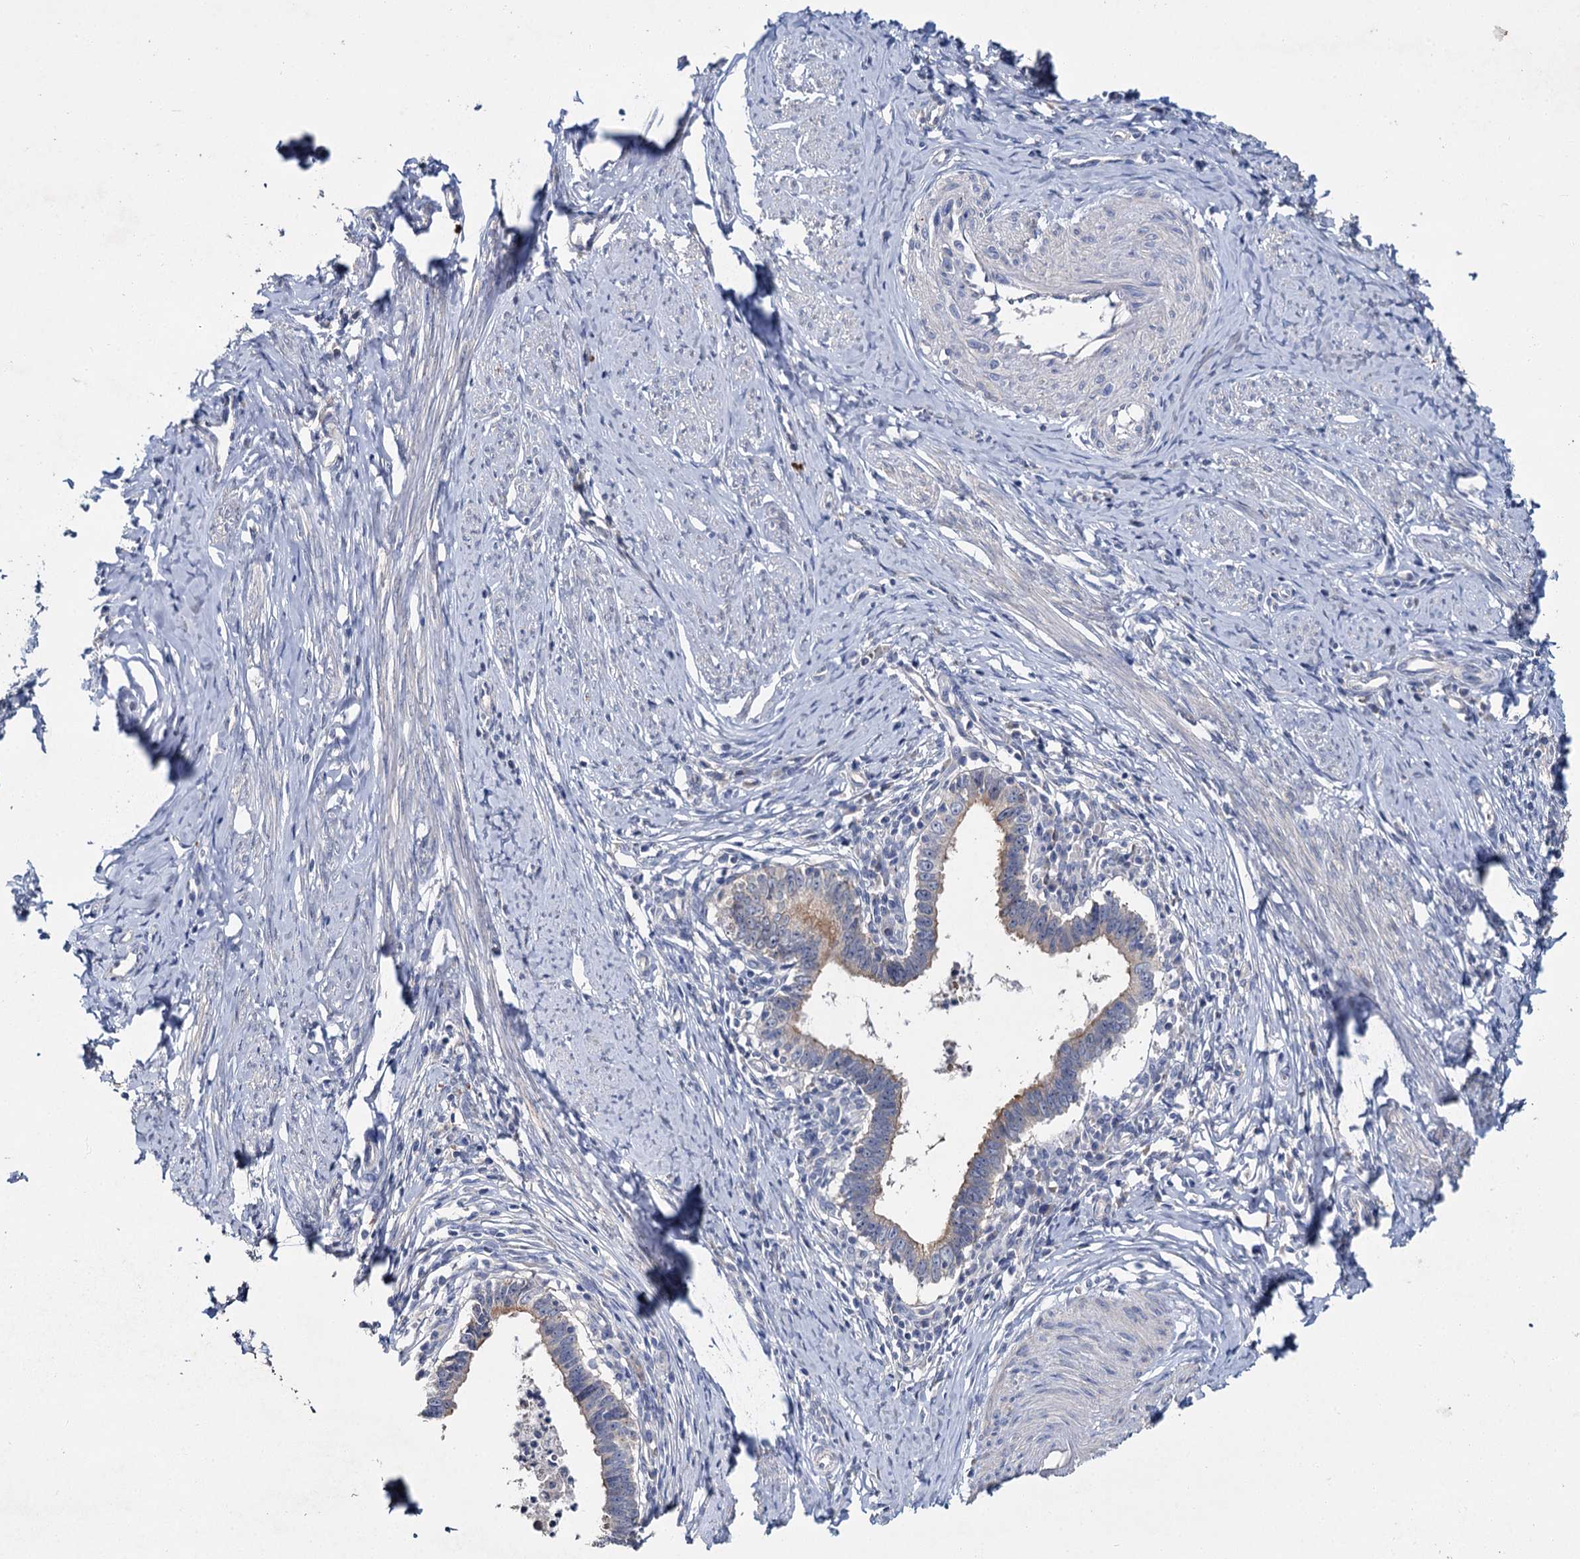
{"staining": {"intensity": "weak", "quantity": "<25%", "location": "cytoplasmic/membranous"}, "tissue": "cervical cancer", "cell_type": "Tumor cells", "image_type": "cancer", "snomed": [{"axis": "morphology", "description": "Adenocarcinoma, NOS"}, {"axis": "topography", "description": "Cervix"}], "caption": "An immunohistochemistry (IHC) micrograph of cervical cancer (adenocarcinoma) is shown. There is no staining in tumor cells of cervical cancer (adenocarcinoma).", "gene": "ATP9A", "patient": {"sex": "female", "age": 36}}